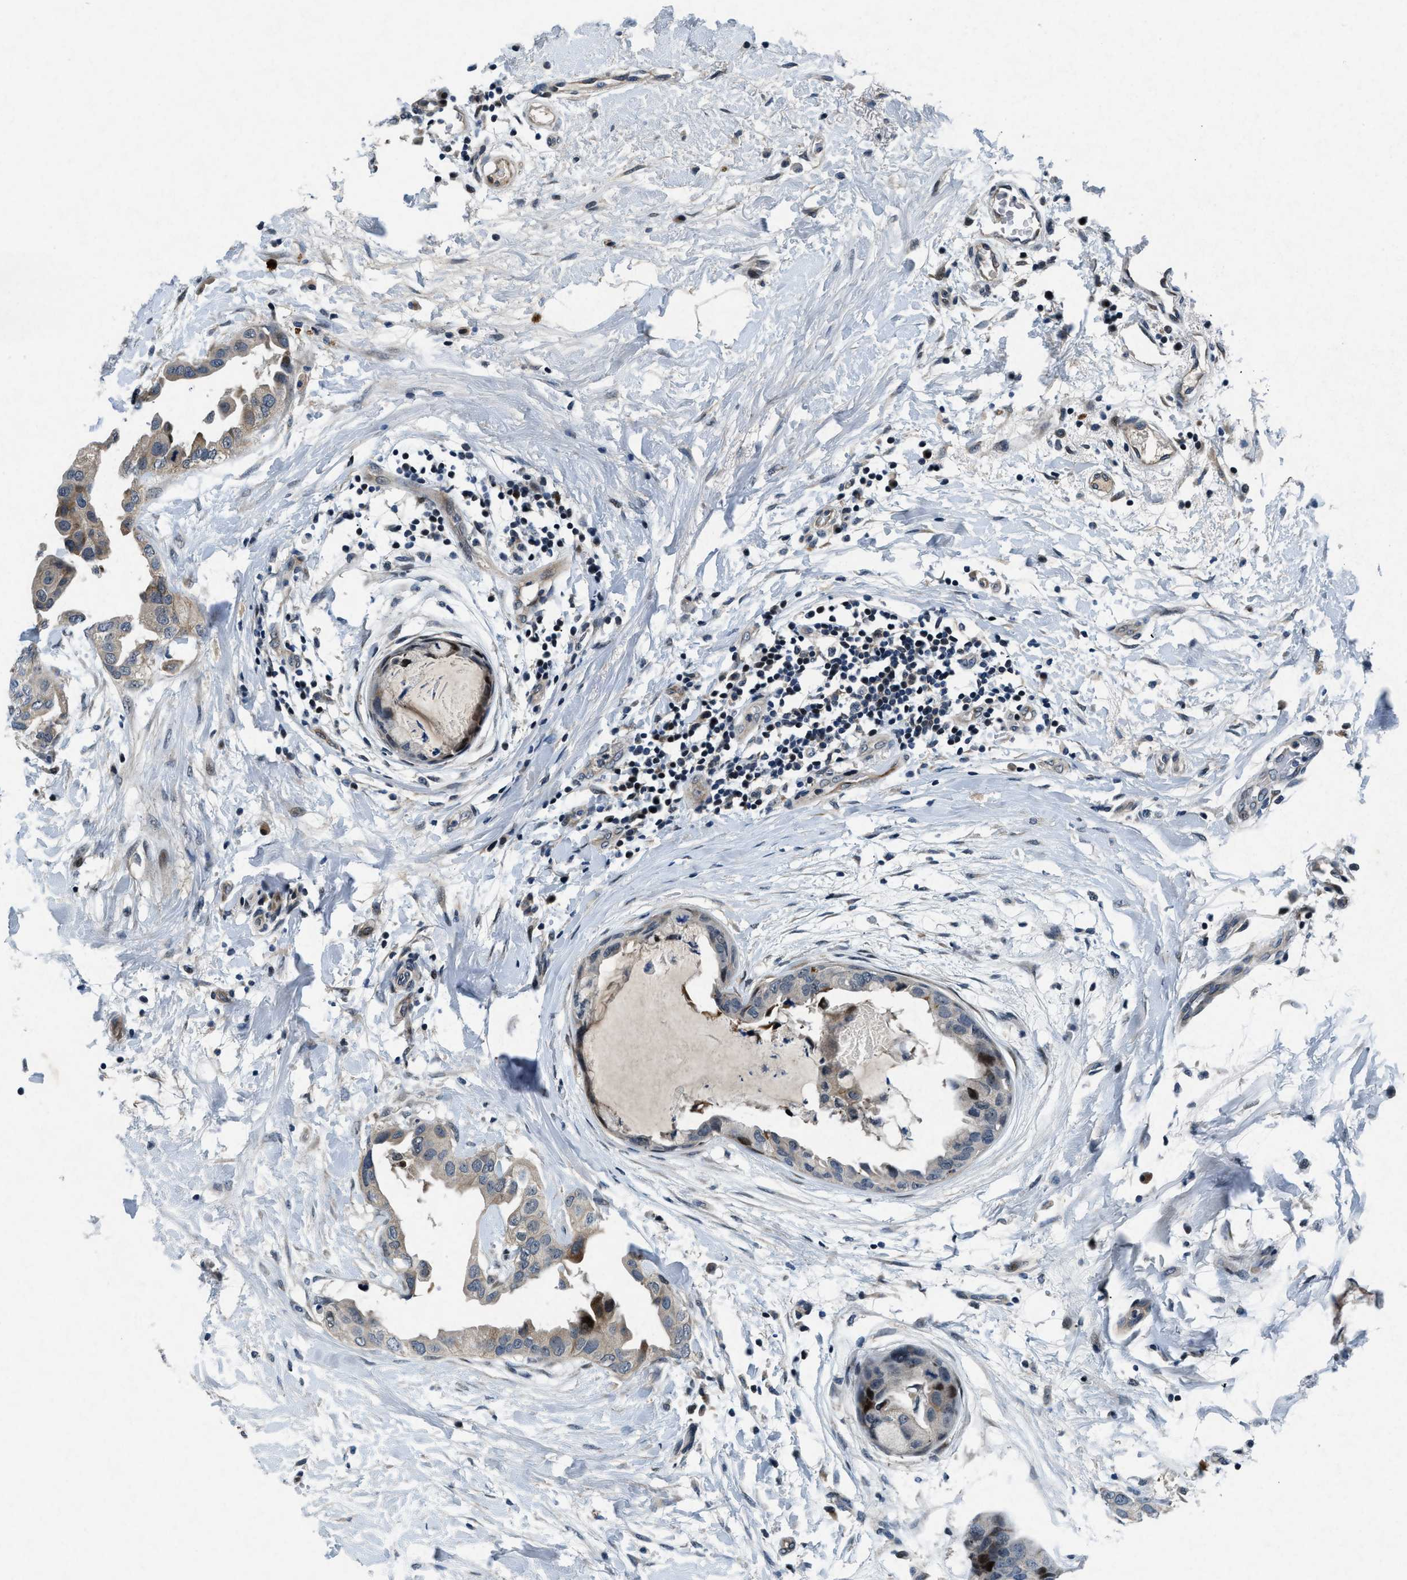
{"staining": {"intensity": "negative", "quantity": "none", "location": "none"}, "tissue": "breast cancer", "cell_type": "Tumor cells", "image_type": "cancer", "snomed": [{"axis": "morphology", "description": "Duct carcinoma"}, {"axis": "topography", "description": "Breast"}], "caption": "Immunohistochemistry (IHC) photomicrograph of neoplastic tissue: human breast cancer stained with DAB shows no significant protein staining in tumor cells.", "gene": "PHLDA1", "patient": {"sex": "female", "age": 40}}